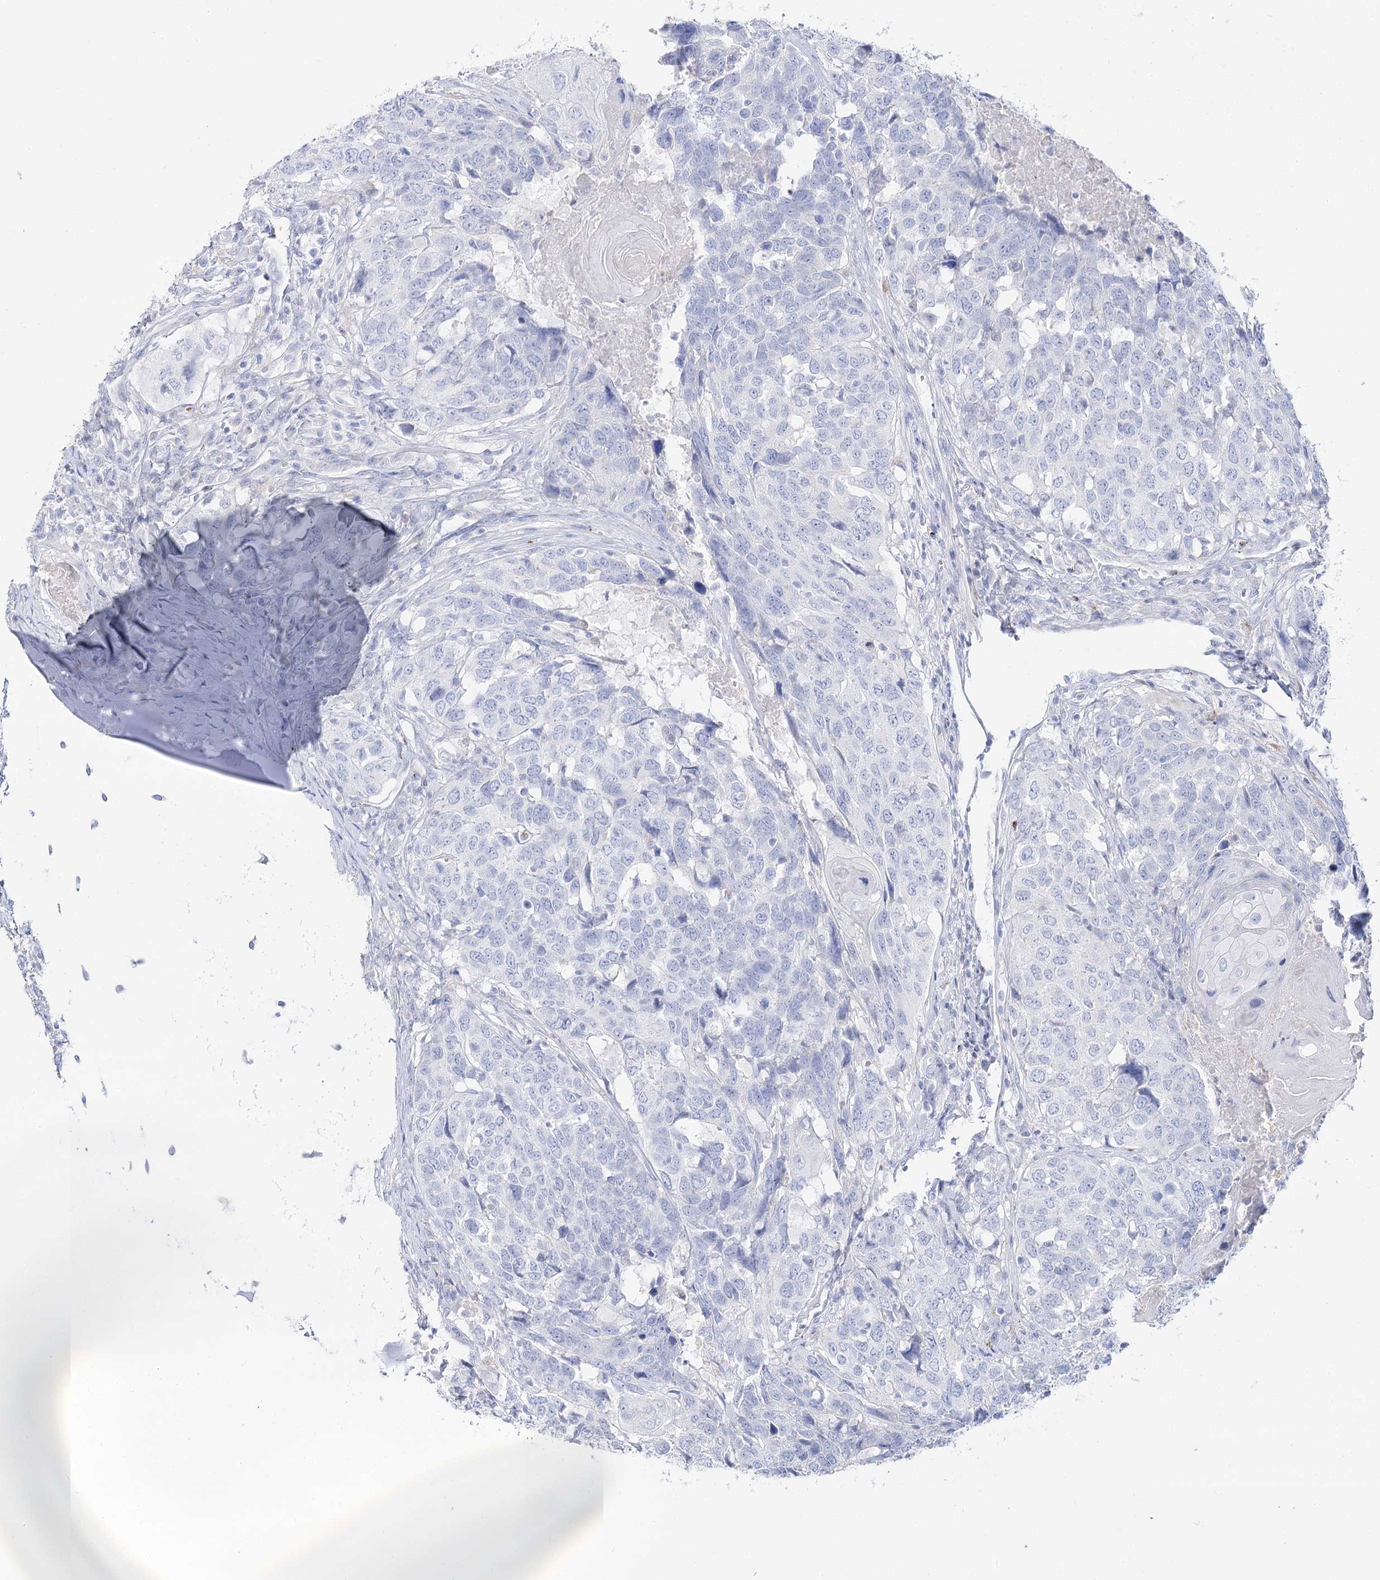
{"staining": {"intensity": "negative", "quantity": "none", "location": "none"}, "tissue": "head and neck cancer", "cell_type": "Tumor cells", "image_type": "cancer", "snomed": [{"axis": "morphology", "description": "Squamous cell carcinoma, NOS"}, {"axis": "topography", "description": "Head-Neck"}], "caption": "Protein analysis of head and neck cancer reveals no significant staining in tumor cells.", "gene": "SLC3A1", "patient": {"sex": "male", "age": 66}}